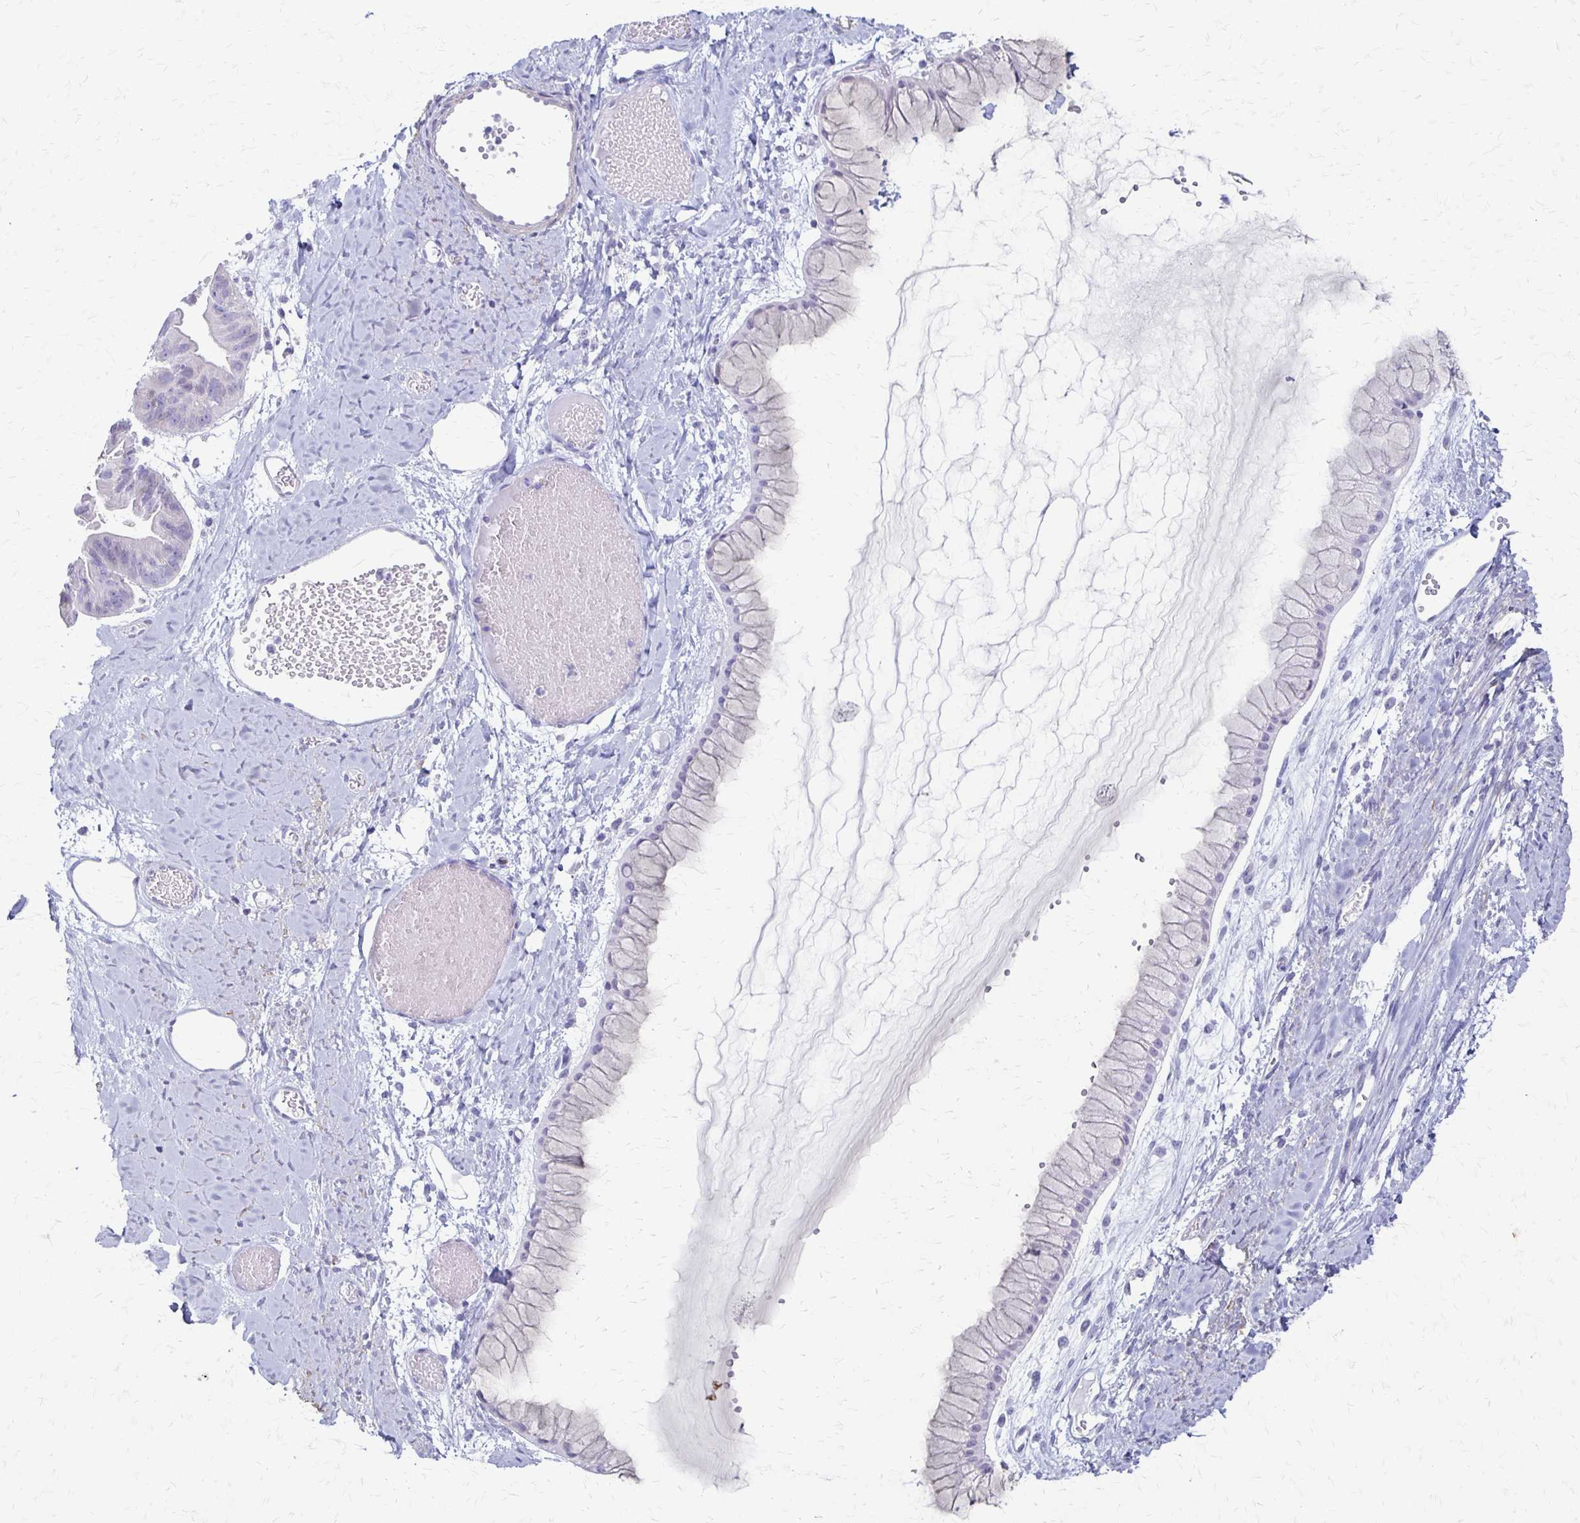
{"staining": {"intensity": "negative", "quantity": "none", "location": "none"}, "tissue": "ovarian cancer", "cell_type": "Tumor cells", "image_type": "cancer", "snomed": [{"axis": "morphology", "description": "Cystadenocarcinoma, mucinous, NOS"}, {"axis": "topography", "description": "Ovary"}], "caption": "Immunohistochemistry image of neoplastic tissue: human mucinous cystadenocarcinoma (ovarian) stained with DAB (3,3'-diaminobenzidine) shows no significant protein staining in tumor cells. (Stains: DAB immunohistochemistry (IHC) with hematoxylin counter stain, Microscopy: brightfield microscopy at high magnification).", "gene": "IVL", "patient": {"sex": "female", "age": 61}}